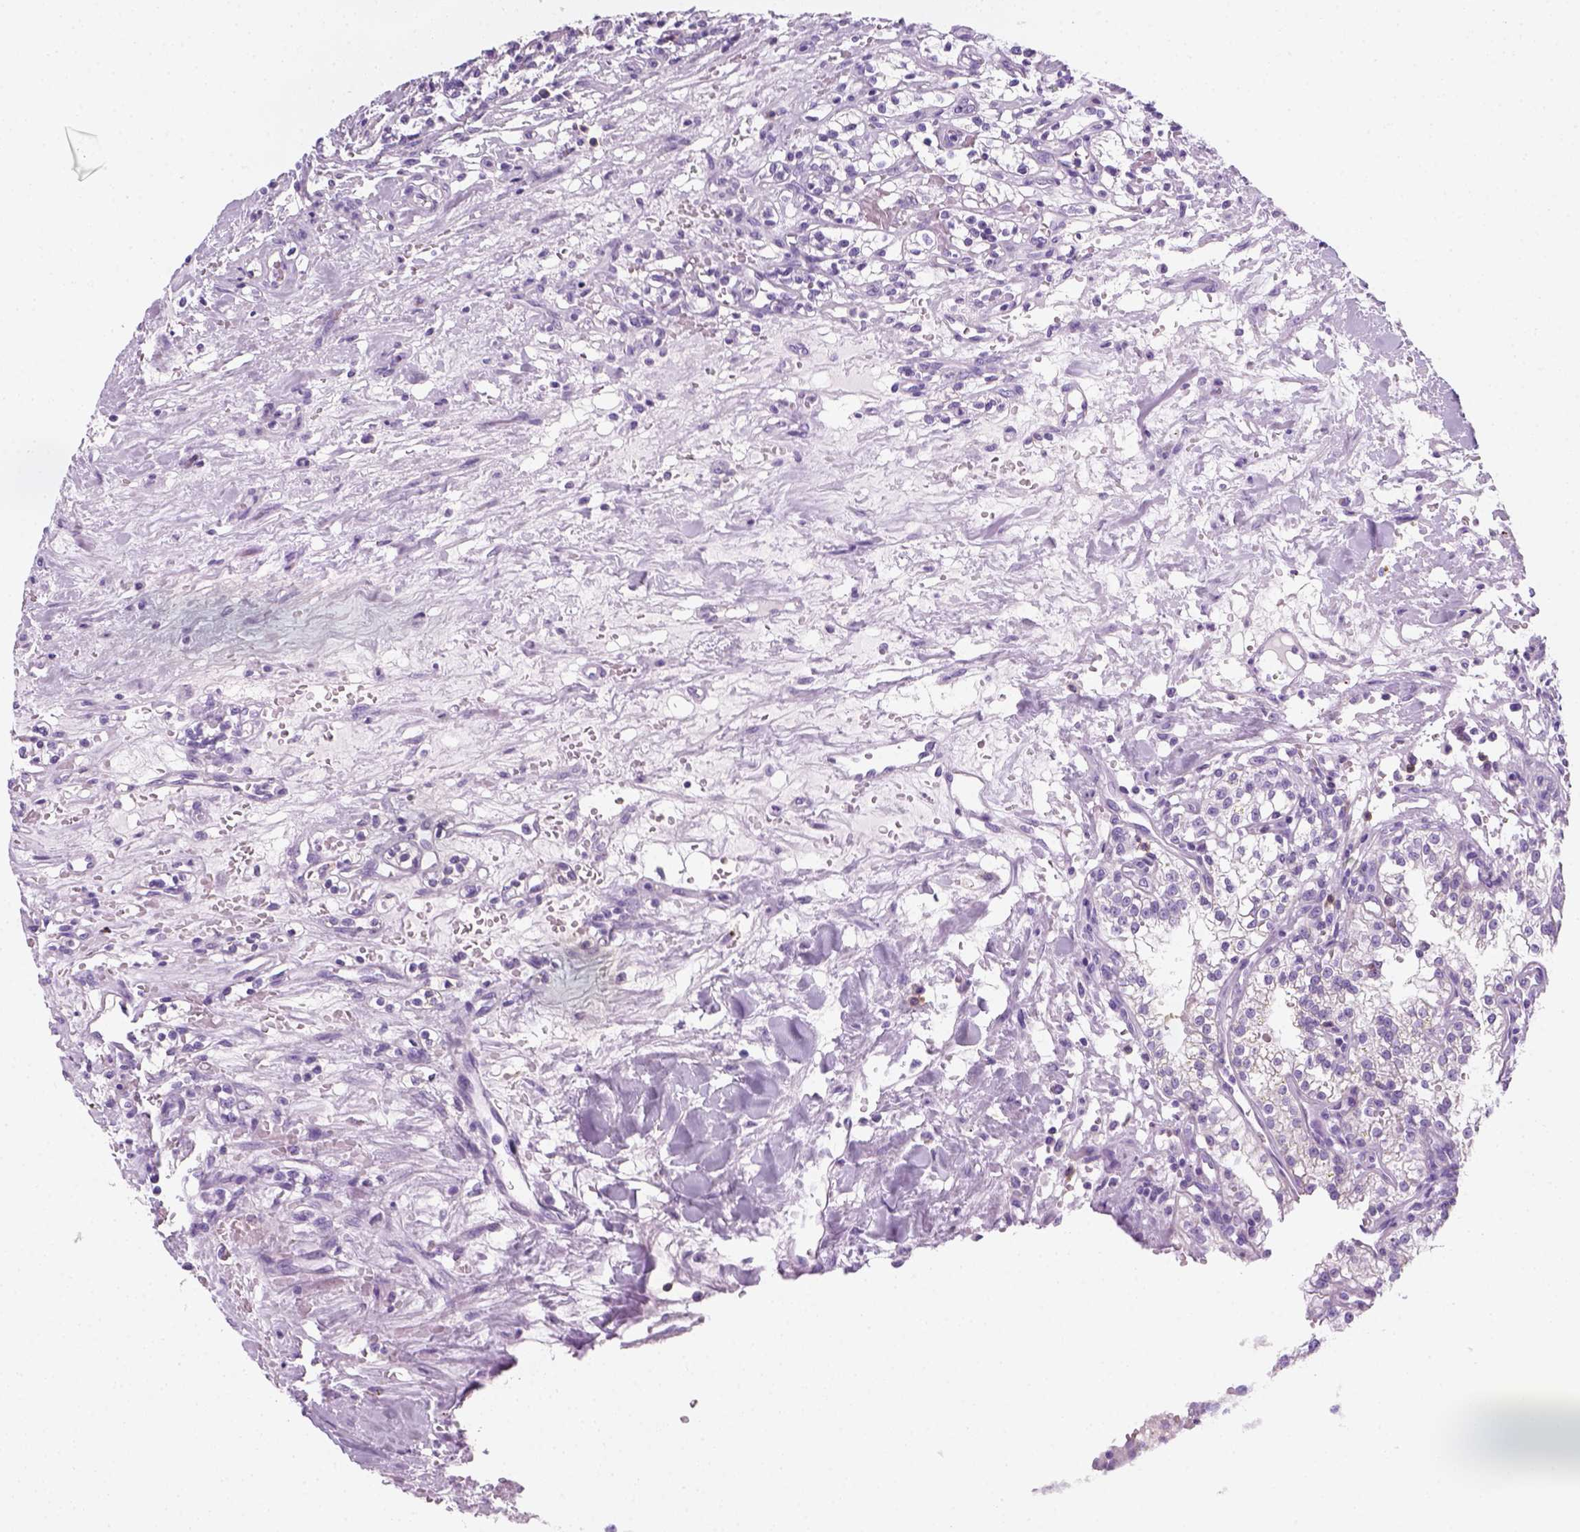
{"staining": {"intensity": "negative", "quantity": "none", "location": "none"}, "tissue": "renal cancer", "cell_type": "Tumor cells", "image_type": "cancer", "snomed": [{"axis": "morphology", "description": "Adenocarcinoma, NOS"}, {"axis": "topography", "description": "Kidney"}], "caption": "Protein analysis of renal adenocarcinoma reveals no significant expression in tumor cells.", "gene": "AQP3", "patient": {"sex": "male", "age": 36}}